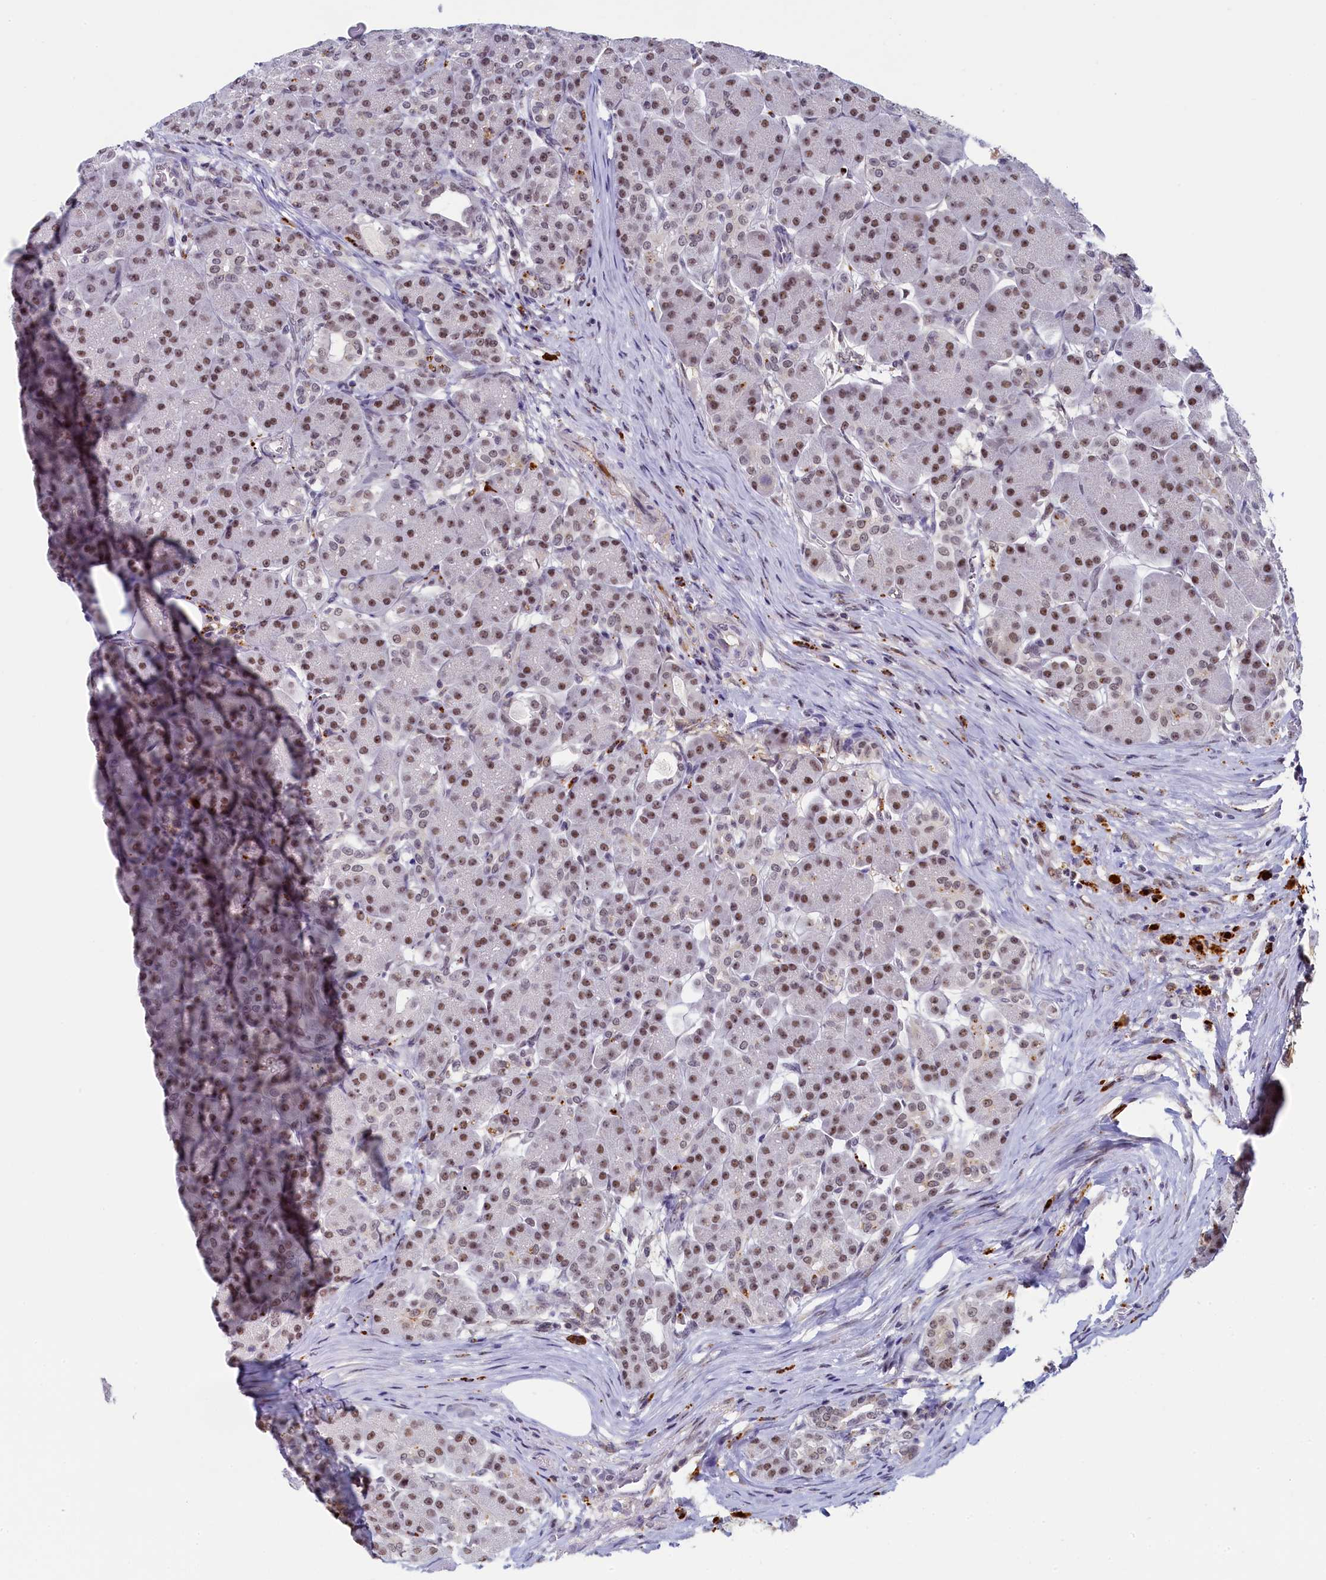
{"staining": {"intensity": "moderate", "quantity": ">75%", "location": "nuclear"}, "tissue": "pancreas", "cell_type": "Exocrine glandular cells", "image_type": "normal", "snomed": [{"axis": "morphology", "description": "Normal tissue, NOS"}, {"axis": "topography", "description": "Pancreas"}], "caption": "Exocrine glandular cells show moderate nuclear positivity in approximately >75% of cells in benign pancreas.", "gene": "INTS14", "patient": {"sex": "male", "age": 63}}